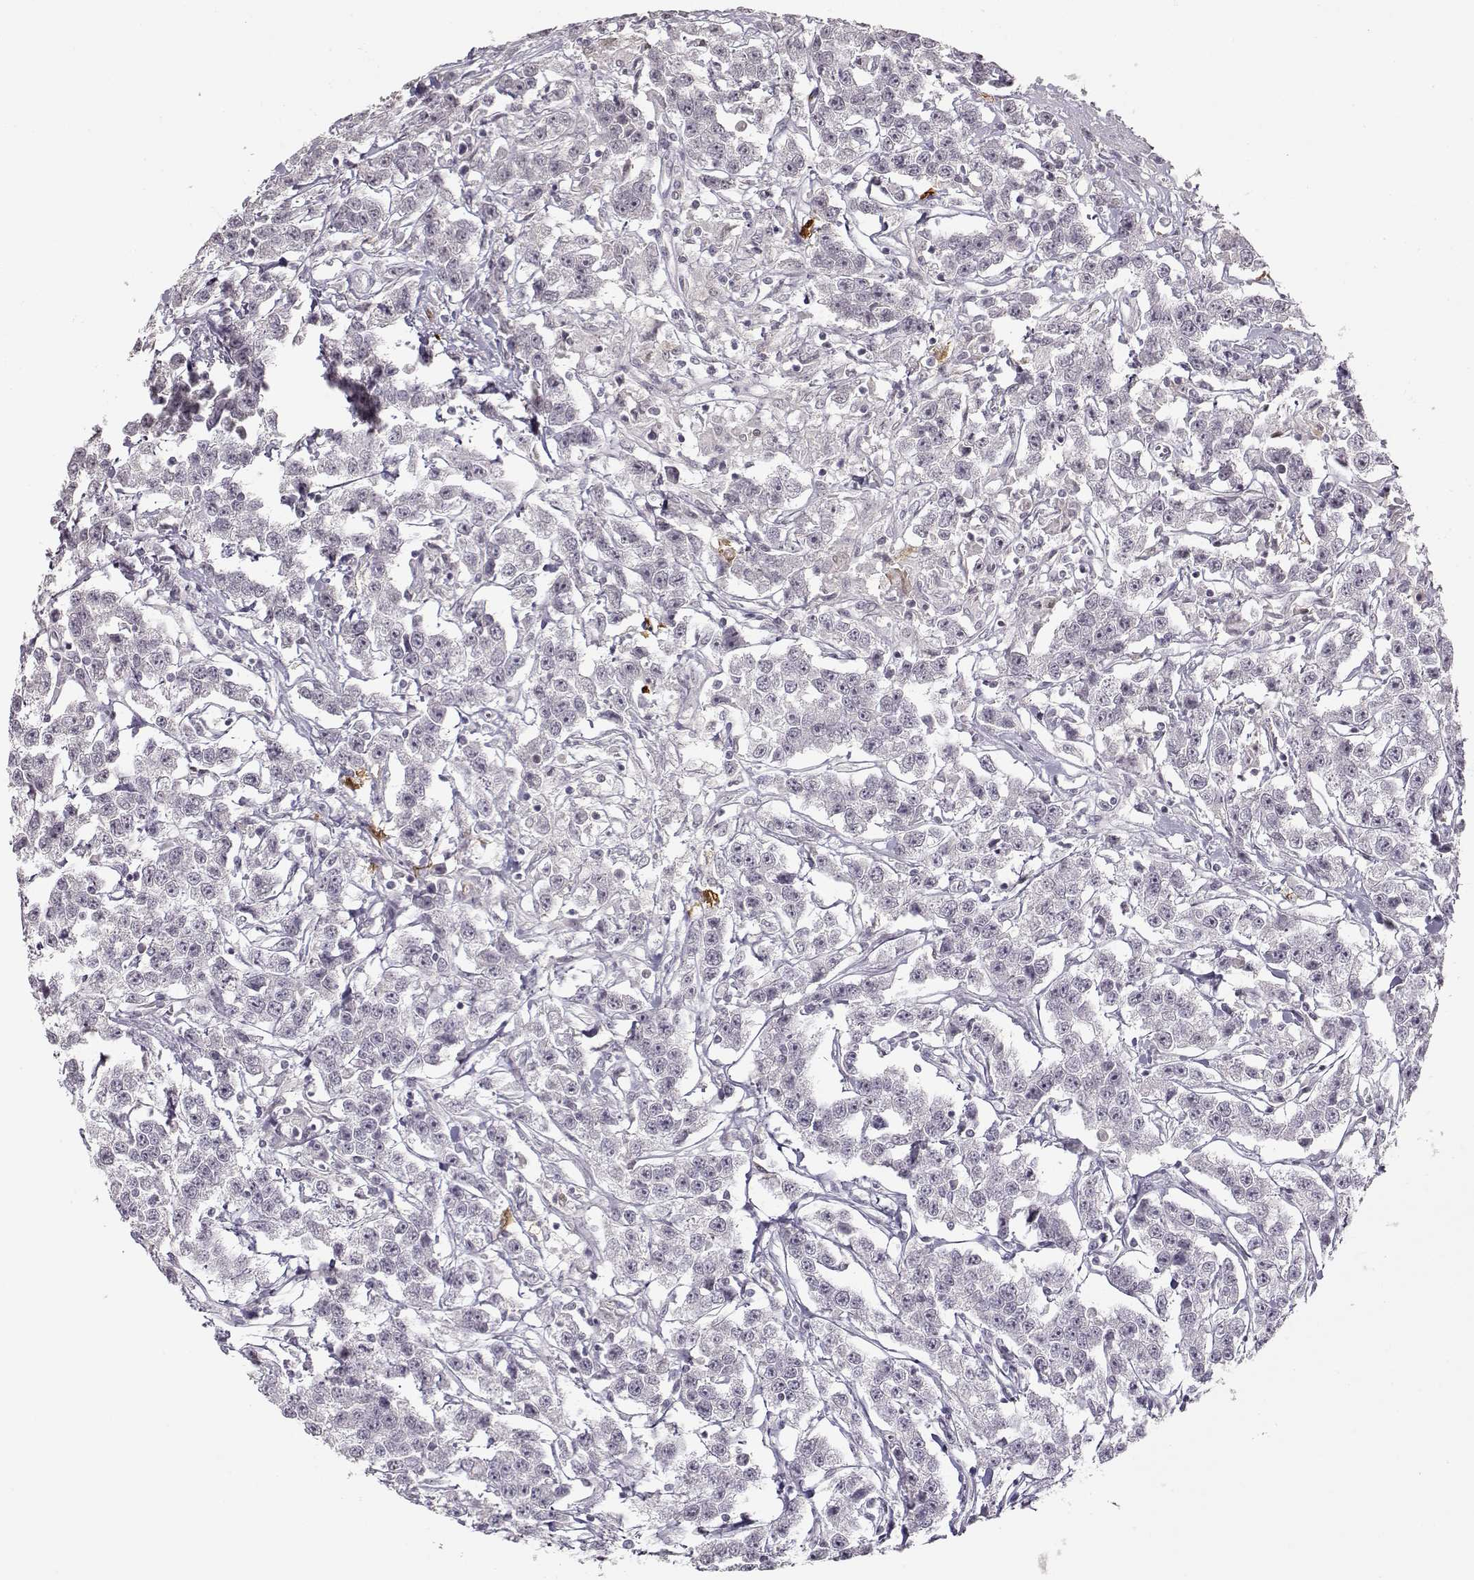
{"staining": {"intensity": "negative", "quantity": "none", "location": "none"}, "tissue": "testis cancer", "cell_type": "Tumor cells", "image_type": "cancer", "snomed": [{"axis": "morphology", "description": "Seminoma, NOS"}, {"axis": "topography", "description": "Testis"}], "caption": "Human testis seminoma stained for a protein using immunohistochemistry (IHC) reveals no staining in tumor cells.", "gene": "S100B", "patient": {"sex": "male", "age": 59}}